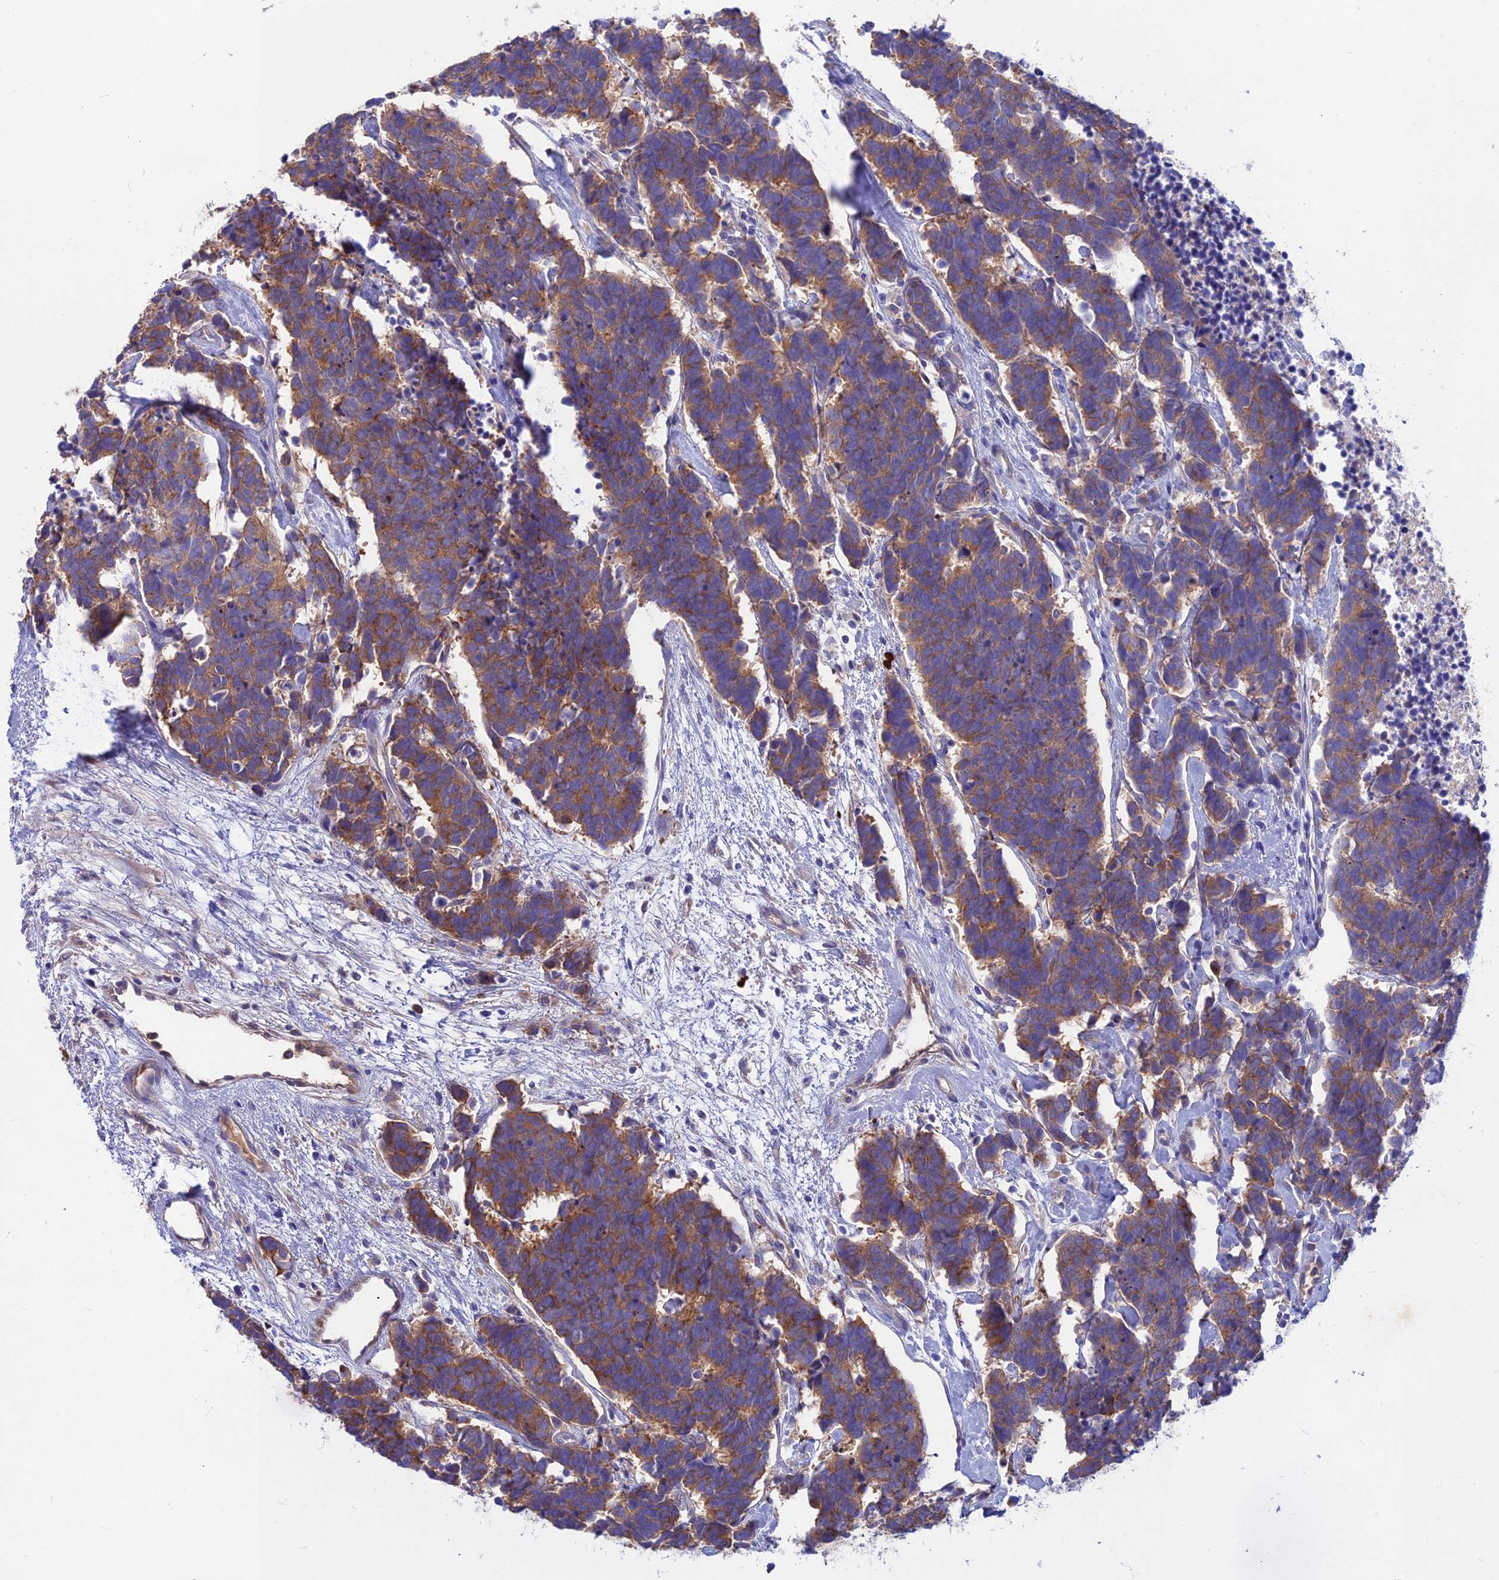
{"staining": {"intensity": "moderate", "quantity": ">75%", "location": "cytoplasmic/membranous"}, "tissue": "carcinoid", "cell_type": "Tumor cells", "image_type": "cancer", "snomed": [{"axis": "morphology", "description": "Carcinoma, NOS"}, {"axis": "morphology", "description": "Carcinoid, malignant, NOS"}, {"axis": "topography", "description": "Urinary bladder"}], "caption": "Immunohistochemistry (IHC) (DAB (3,3'-diaminobenzidine)) staining of human carcinoma reveals moderate cytoplasmic/membranous protein expression in approximately >75% of tumor cells.", "gene": "SNAP91", "patient": {"sex": "male", "age": 57}}